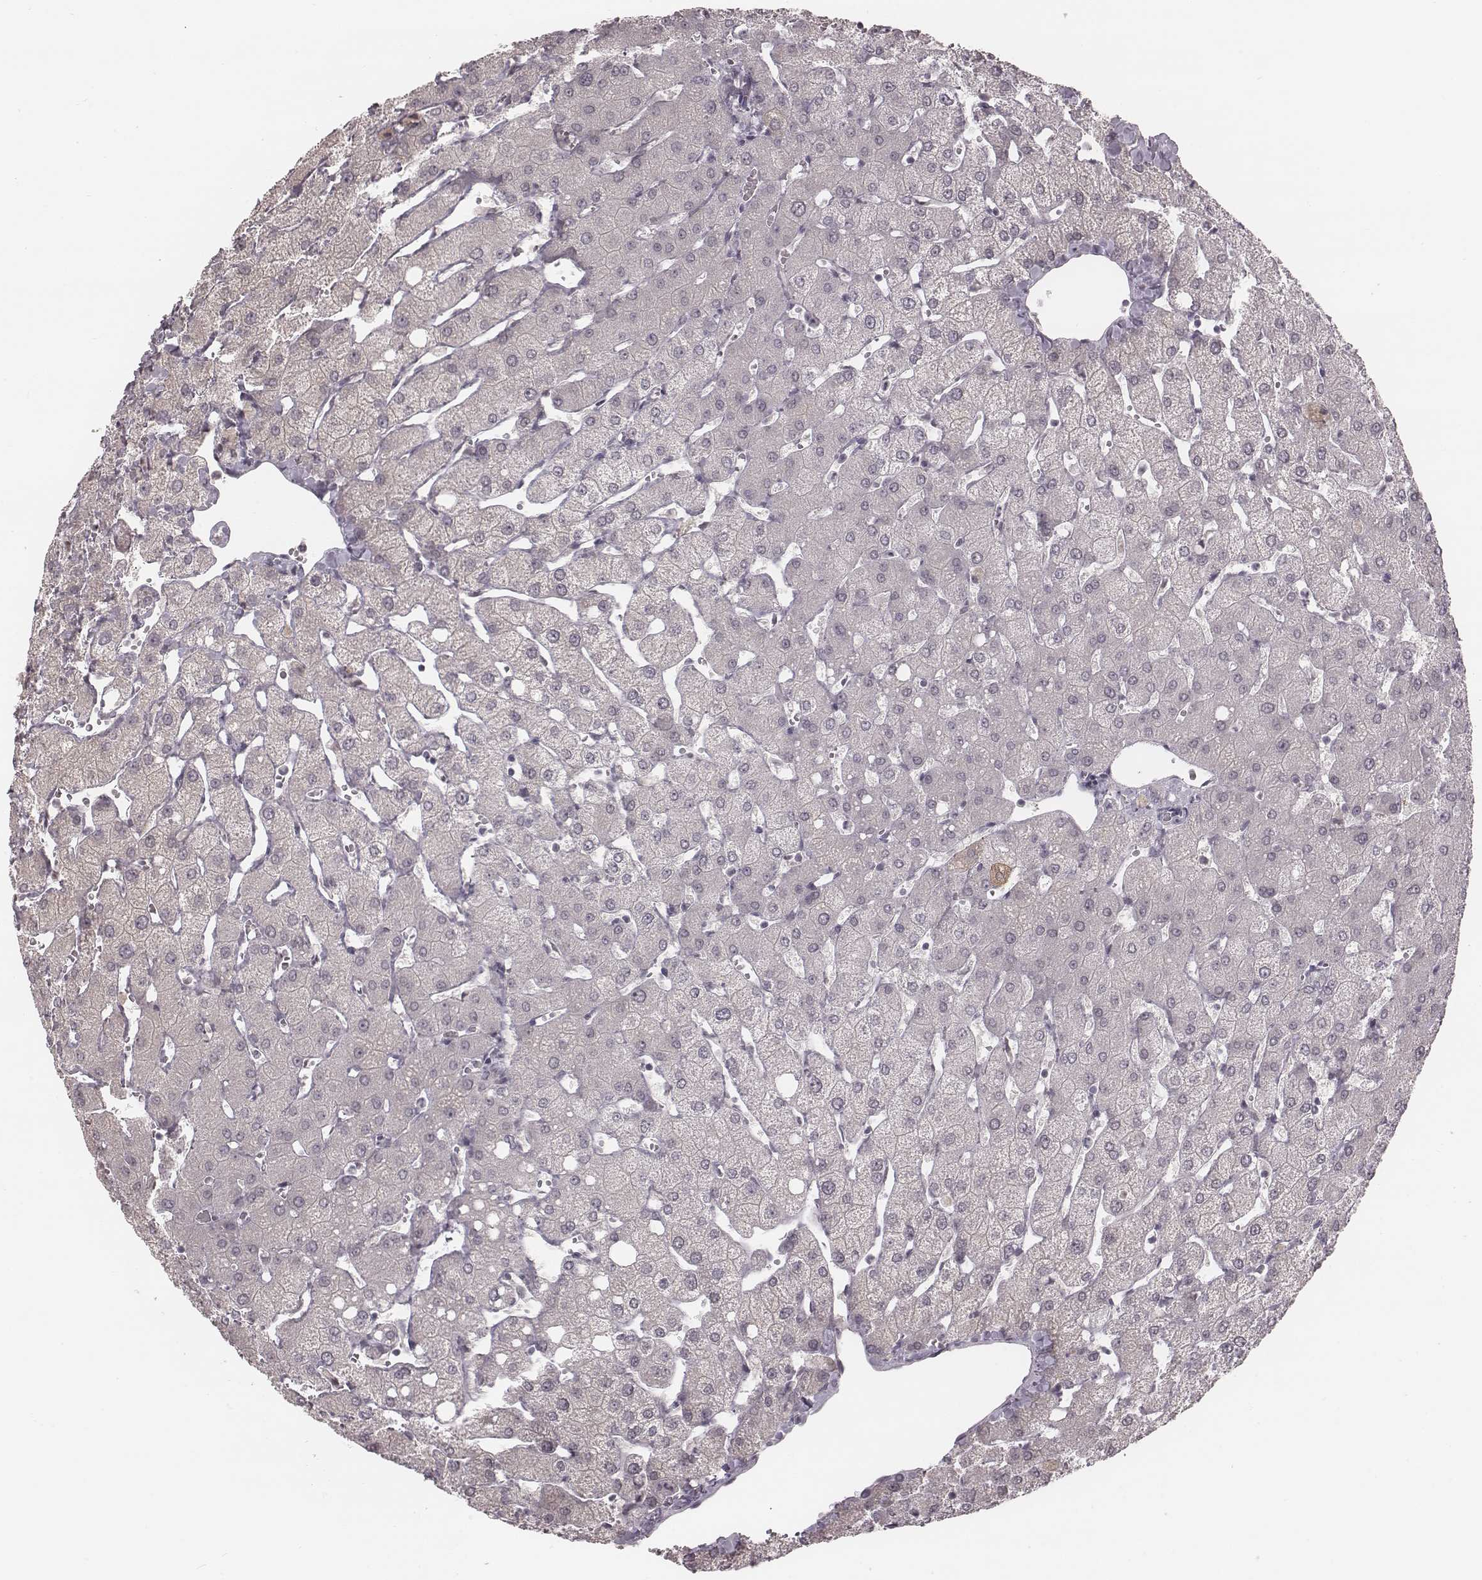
{"staining": {"intensity": "negative", "quantity": "none", "location": "none"}, "tissue": "liver", "cell_type": "Cholangiocytes", "image_type": "normal", "snomed": [{"axis": "morphology", "description": "Normal tissue, NOS"}, {"axis": "topography", "description": "Liver"}], "caption": "The micrograph demonstrates no significant positivity in cholangiocytes of liver.", "gene": "IQCG", "patient": {"sex": "female", "age": 54}}